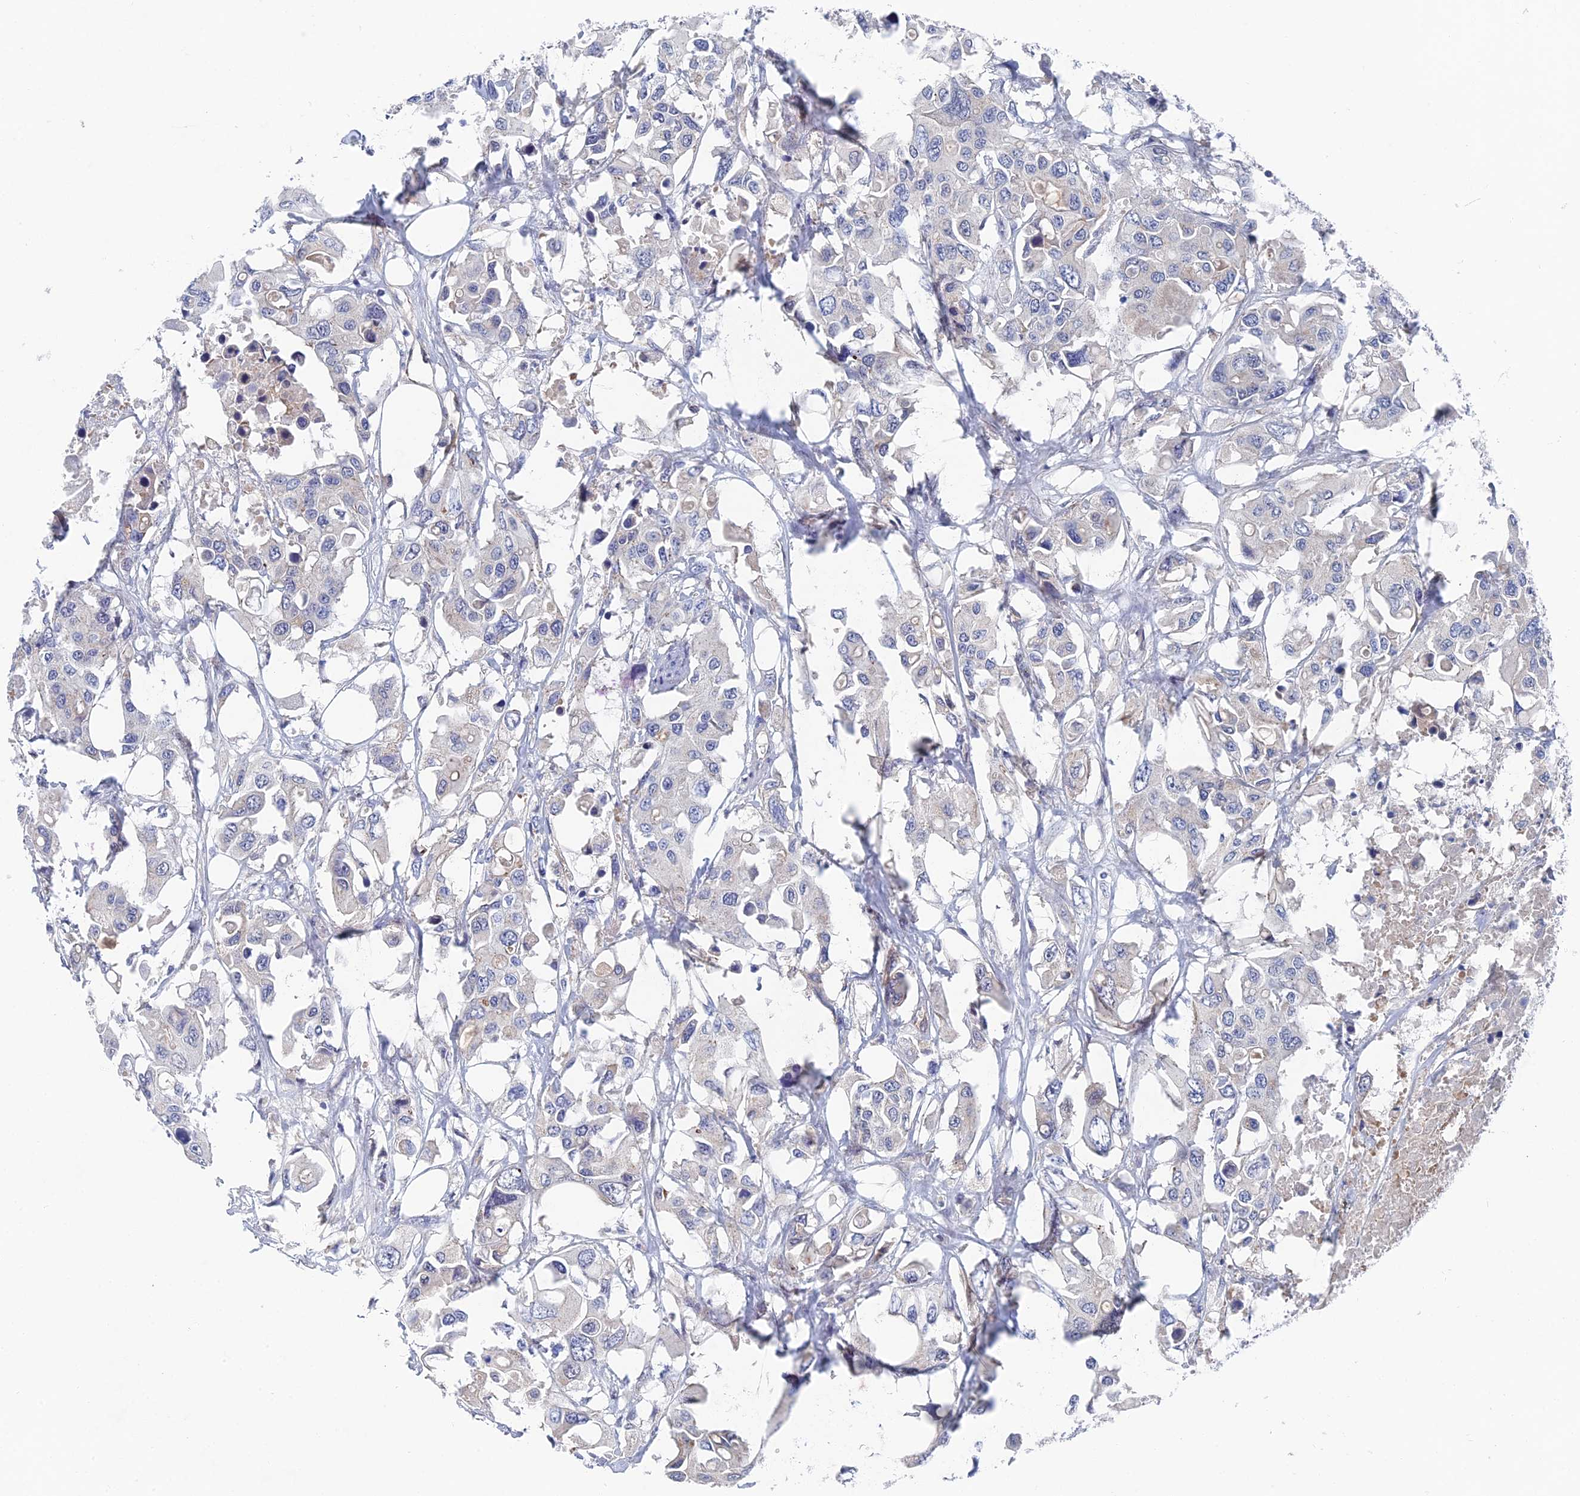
{"staining": {"intensity": "negative", "quantity": "none", "location": "none"}, "tissue": "colorectal cancer", "cell_type": "Tumor cells", "image_type": "cancer", "snomed": [{"axis": "morphology", "description": "Adenocarcinoma, NOS"}, {"axis": "topography", "description": "Colon"}], "caption": "High magnification brightfield microscopy of colorectal cancer (adenocarcinoma) stained with DAB (brown) and counterstained with hematoxylin (blue): tumor cells show no significant positivity.", "gene": "ARAP3", "patient": {"sex": "male", "age": 77}}